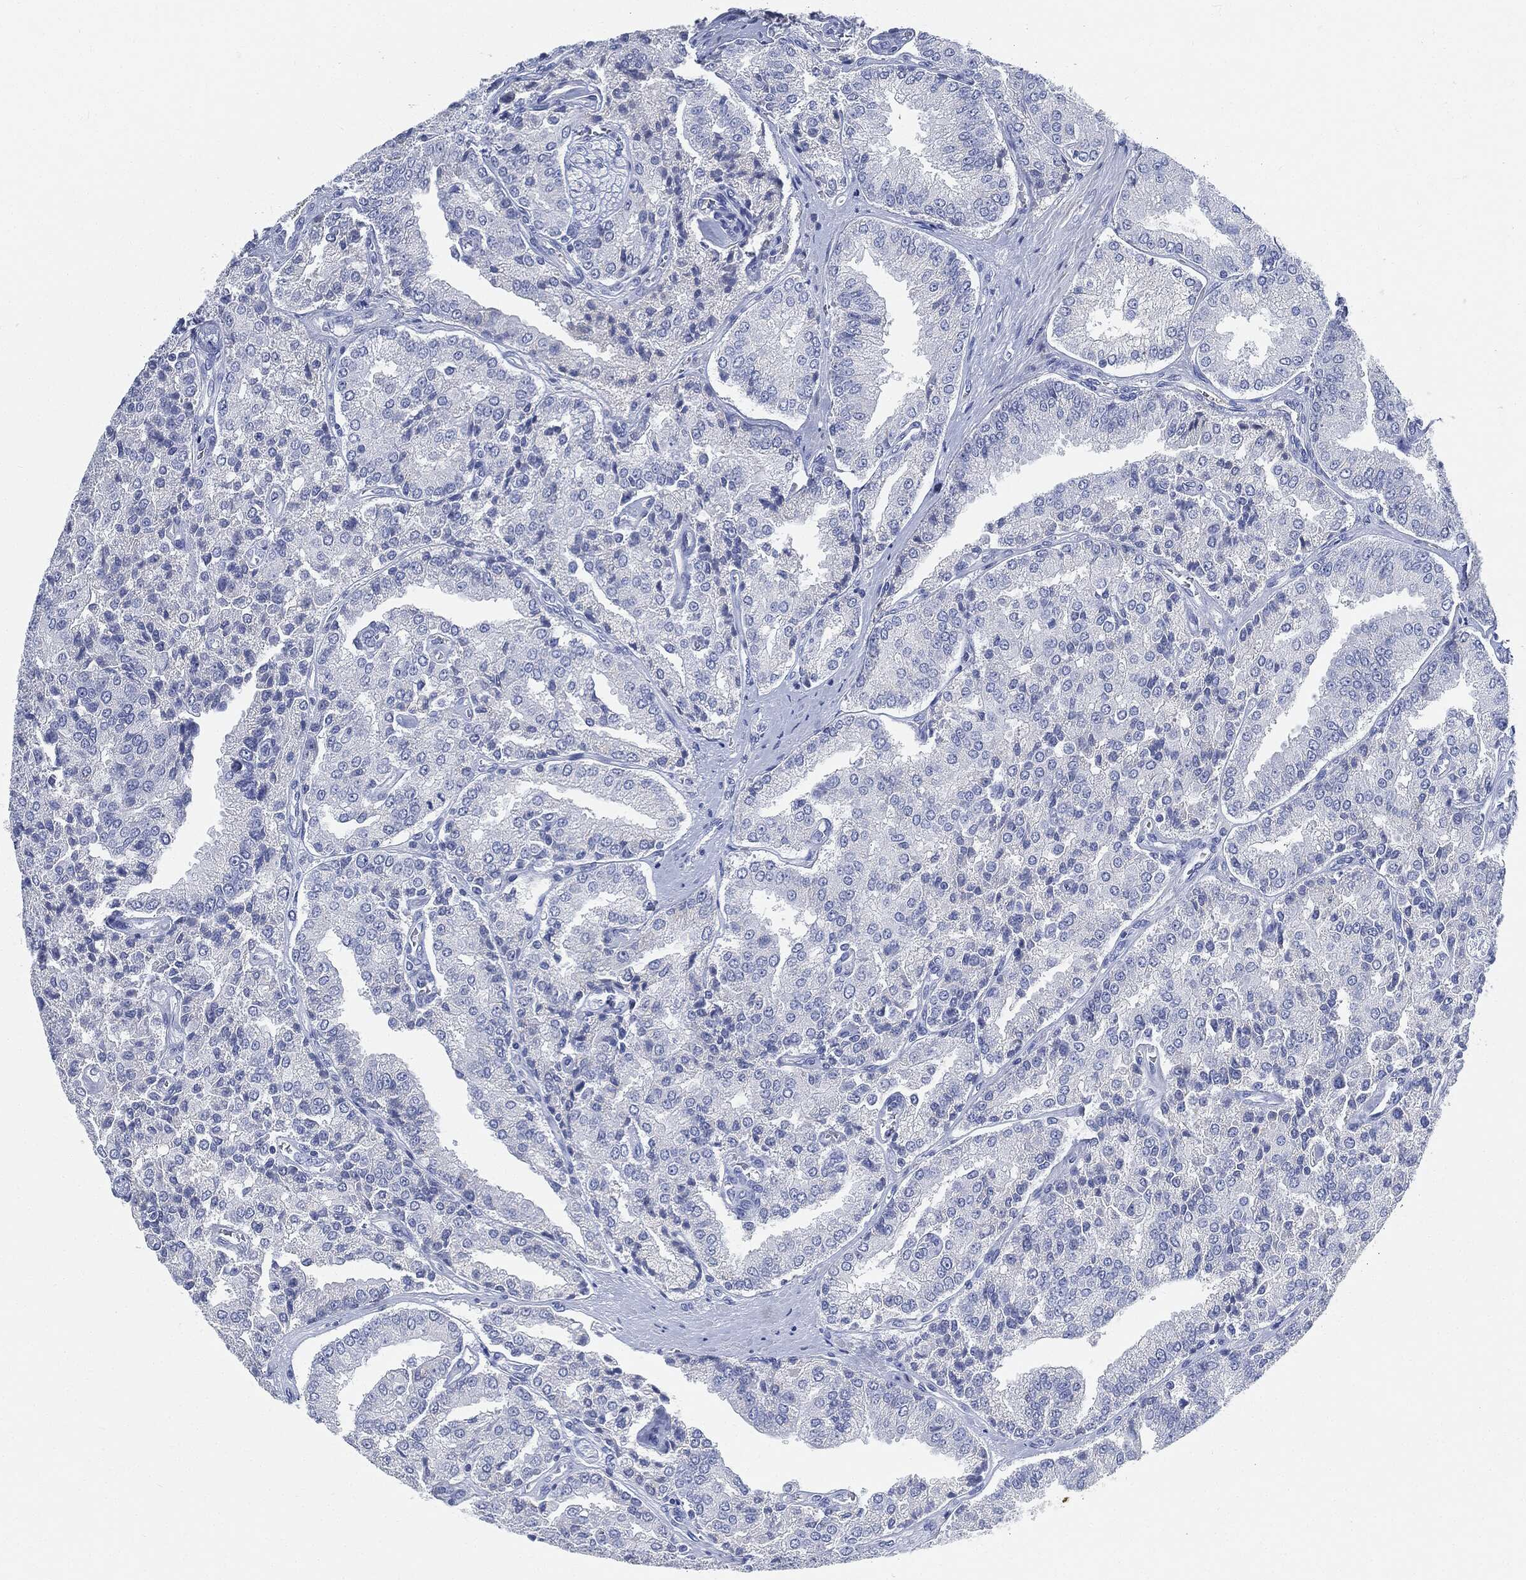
{"staining": {"intensity": "negative", "quantity": "none", "location": "none"}, "tissue": "prostate cancer", "cell_type": "Tumor cells", "image_type": "cancer", "snomed": [{"axis": "morphology", "description": "Adenocarcinoma, NOS"}, {"axis": "topography", "description": "Prostate and seminal vesicle, NOS"}, {"axis": "topography", "description": "Prostate"}], "caption": "Tumor cells show no significant positivity in adenocarcinoma (prostate).", "gene": "IGLV6-57", "patient": {"sex": "male", "age": 67}}